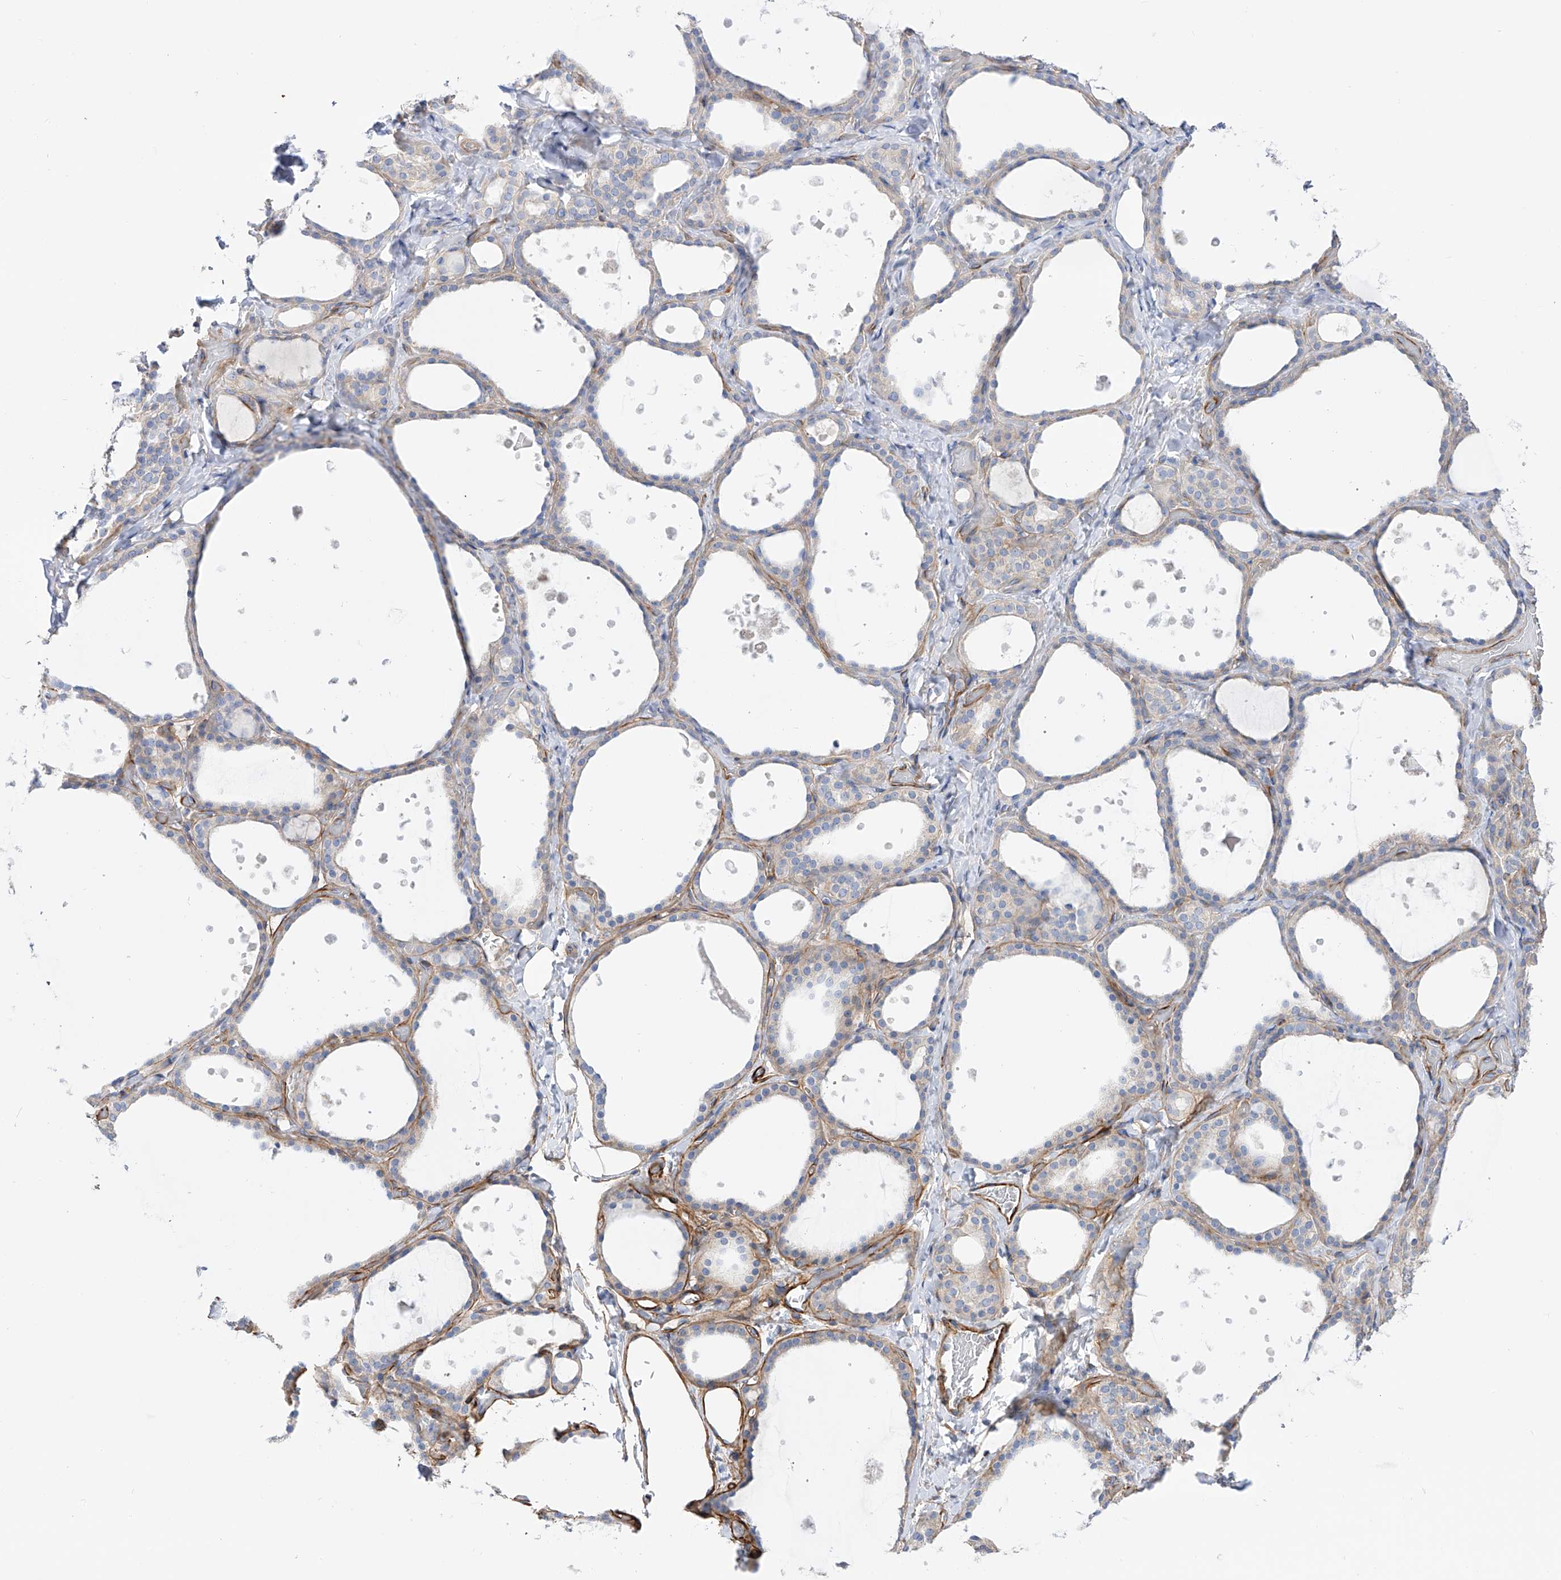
{"staining": {"intensity": "negative", "quantity": "none", "location": "none"}, "tissue": "thyroid gland", "cell_type": "Glandular cells", "image_type": "normal", "snomed": [{"axis": "morphology", "description": "Normal tissue, NOS"}, {"axis": "topography", "description": "Thyroid gland"}], "caption": "Immunohistochemical staining of benign human thyroid gland displays no significant expression in glandular cells.", "gene": "LCA5", "patient": {"sex": "female", "age": 44}}